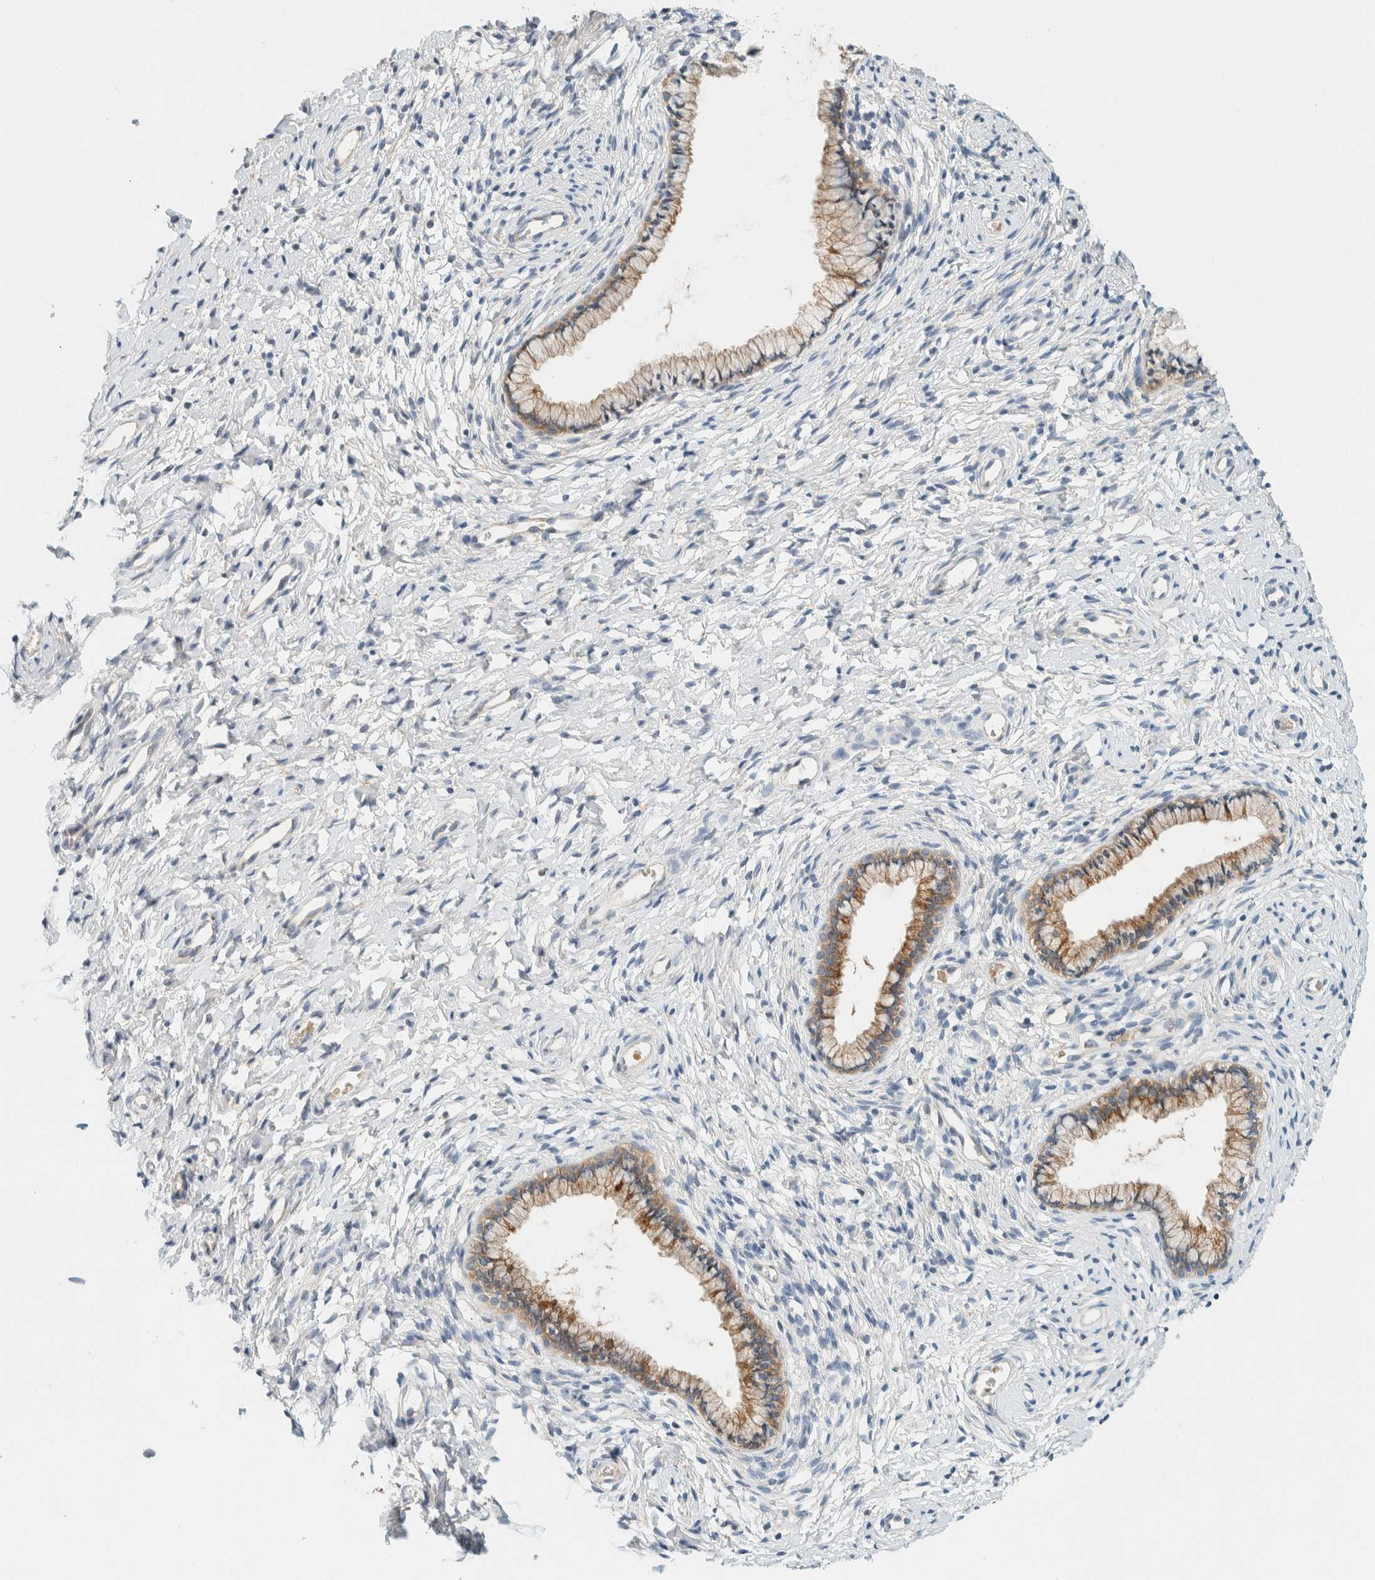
{"staining": {"intensity": "moderate", "quantity": ">75%", "location": "cytoplasmic/membranous"}, "tissue": "cervix", "cell_type": "Glandular cells", "image_type": "normal", "snomed": [{"axis": "morphology", "description": "Normal tissue, NOS"}, {"axis": "topography", "description": "Cervix"}], "caption": "IHC photomicrograph of benign cervix stained for a protein (brown), which shows medium levels of moderate cytoplasmic/membranous positivity in about >75% of glandular cells.", "gene": "SUMF2", "patient": {"sex": "female", "age": 72}}